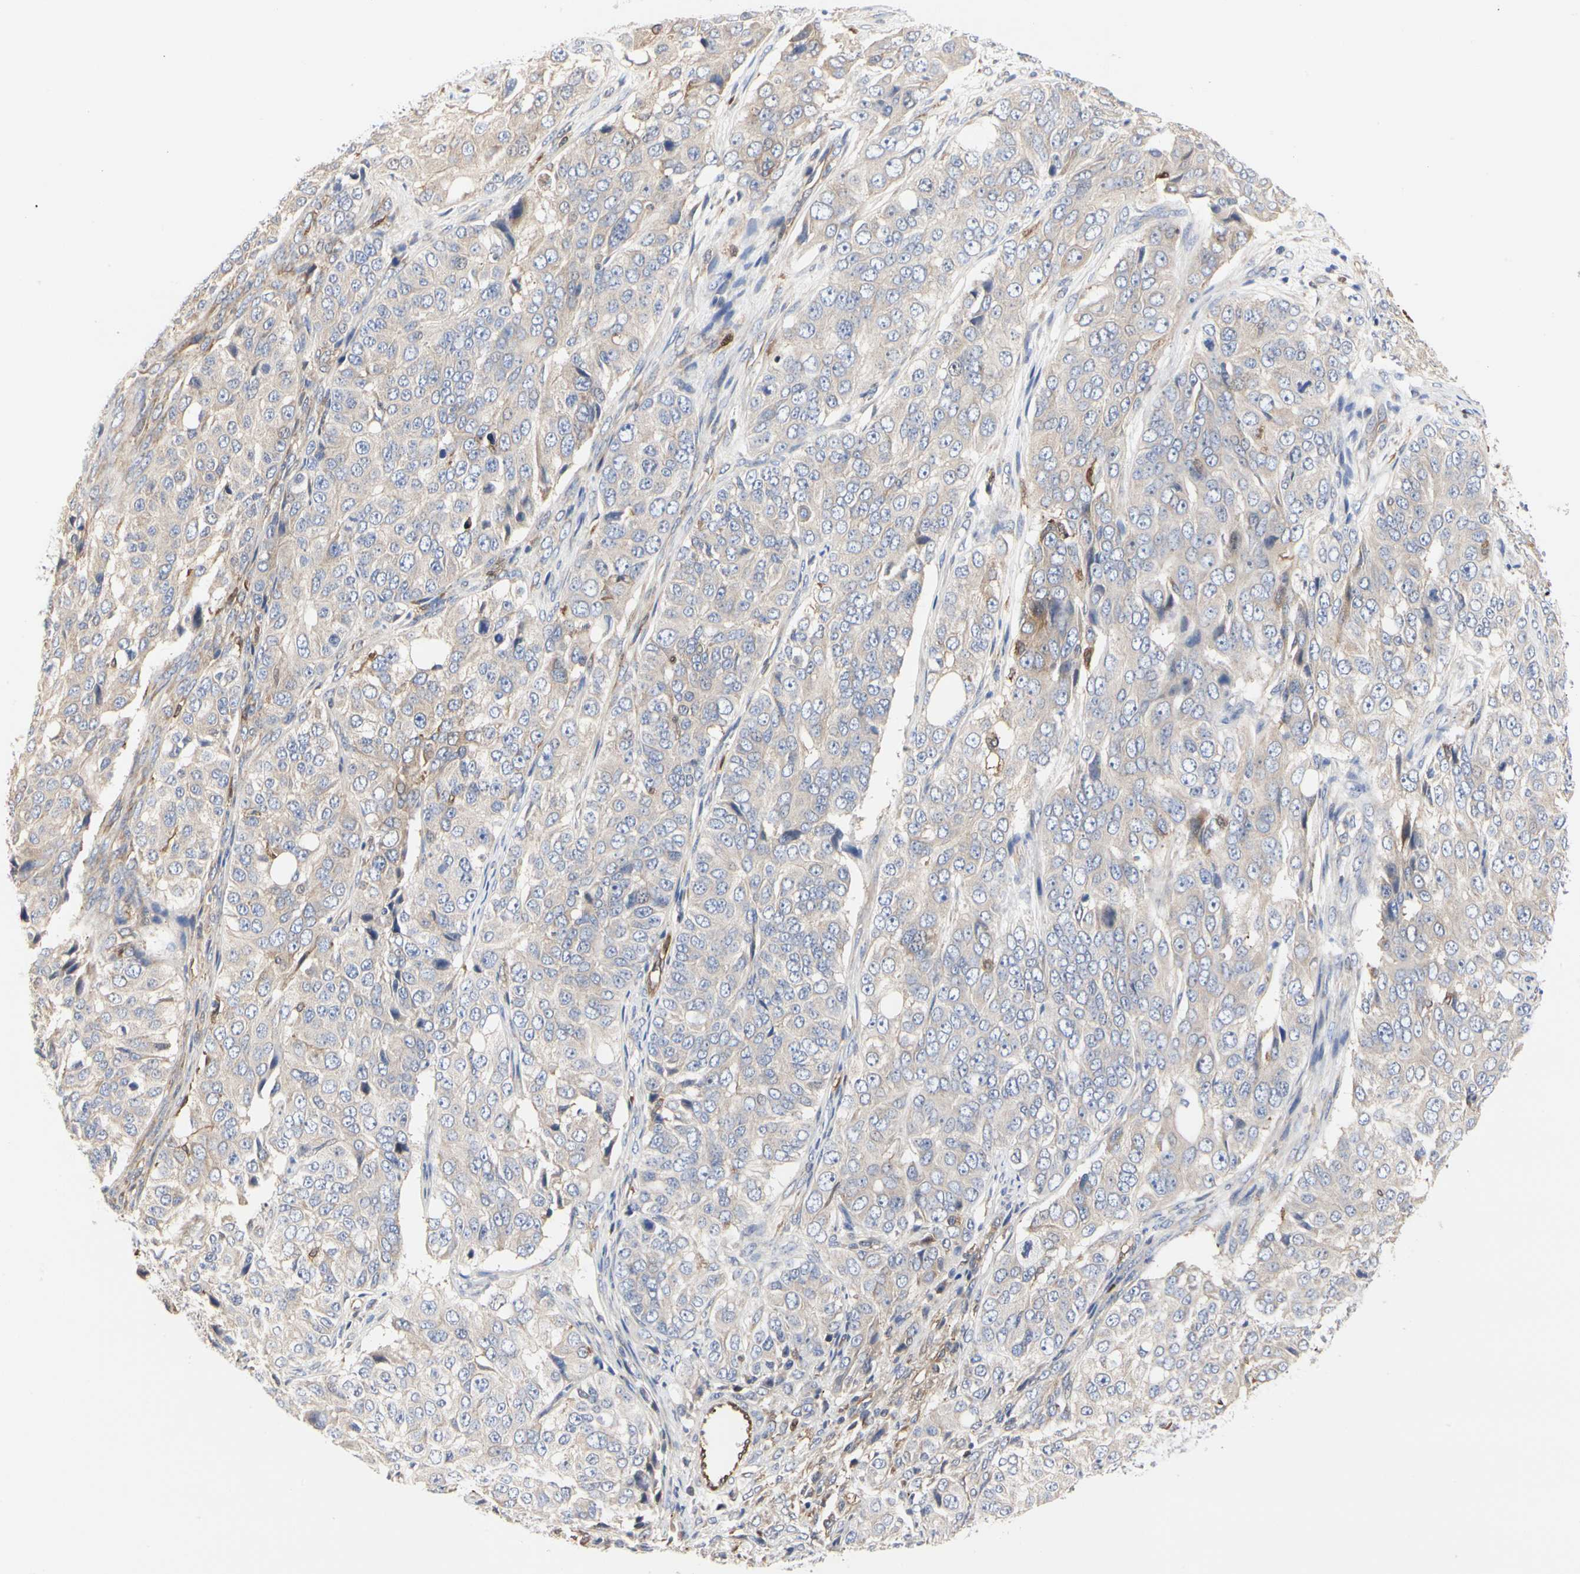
{"staining": {"intensity": "weak", "quantity": ">75%", "location": "cytoplasmic/membranous"}, "tissue": "ovarian cancer", "cell_type": "Tumor cells", "image_type": "cancer", "snomed": [{"axis": "morphology", "description": "Carcinoma, endometroid"}, {"axis": "topography", "description": "Ovary"}], "caption": "Endometroid carcinoma (ovarian) was stained to show a protein in brown. There is low levels of weak cytoplasmic/membranous positivity in about >75% of tumor cells. The staining was performed using DAB (3,3'-diaminobenzidine) to visualize the protein expression in brown, while the nuclei were stained in blue with hematoxylin (Magnification: 20x).", "gene": "C3orf52", "patient": {"sex": "female", "age": 51}}